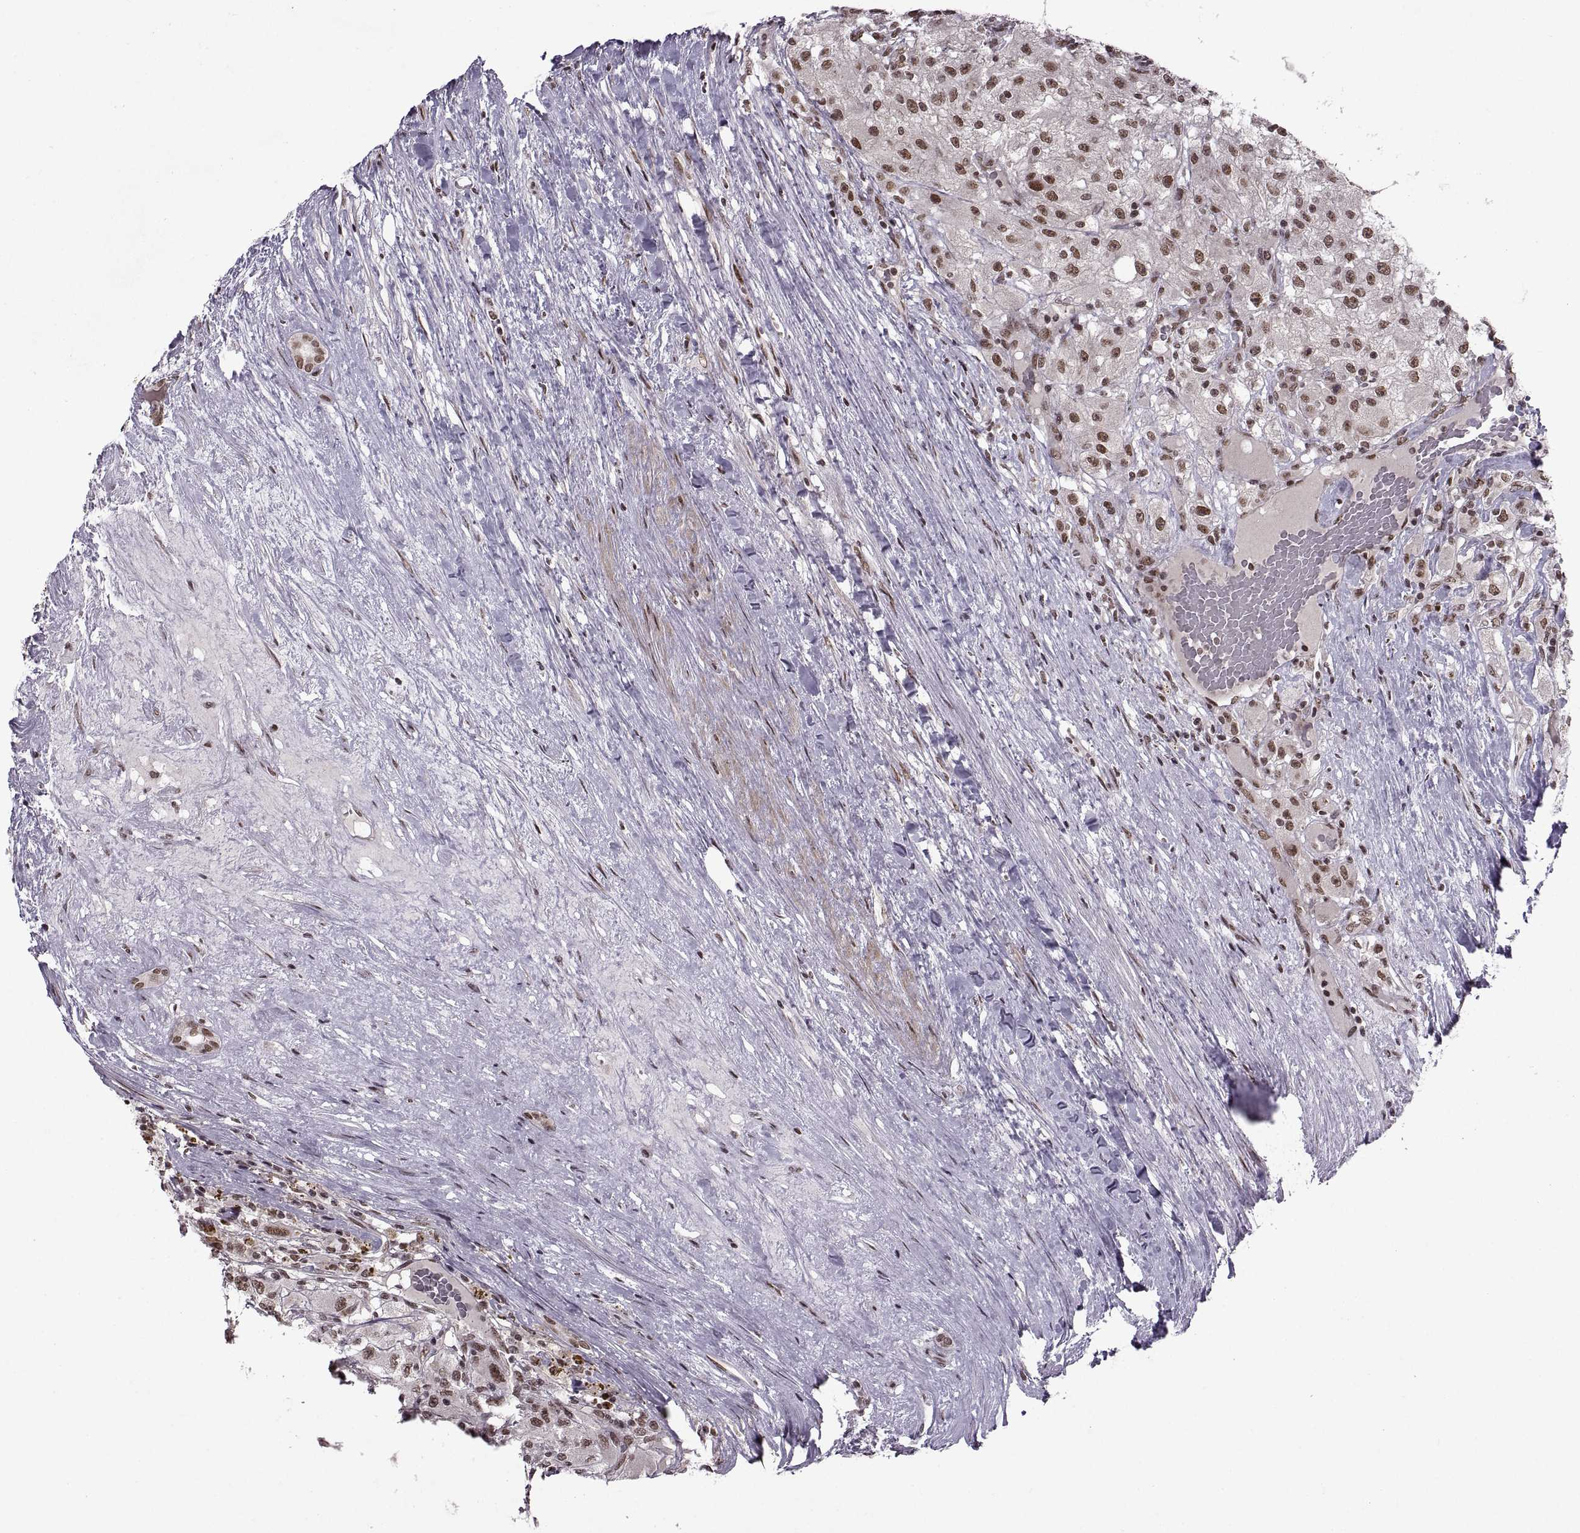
{"staining": {"intensity": "strong", "quantity": "<25%", "location": "nuclear"}, "tissue": "renal cancer", "cell_type": "Tumor cells", "image_type": "cancer", "snomed": [{"axis": "morphology", "description": "Adenocarcinoma, NOS"}, {"axis": "topography", "description": "Kidney"}], "caption": "Human renal cancer stained with a brown dye exhibits strong nuclear positive staining in approximately <25% of tumor cells.", "gene": "MT1E", "patient": {"sex": "female", "age": 67}}